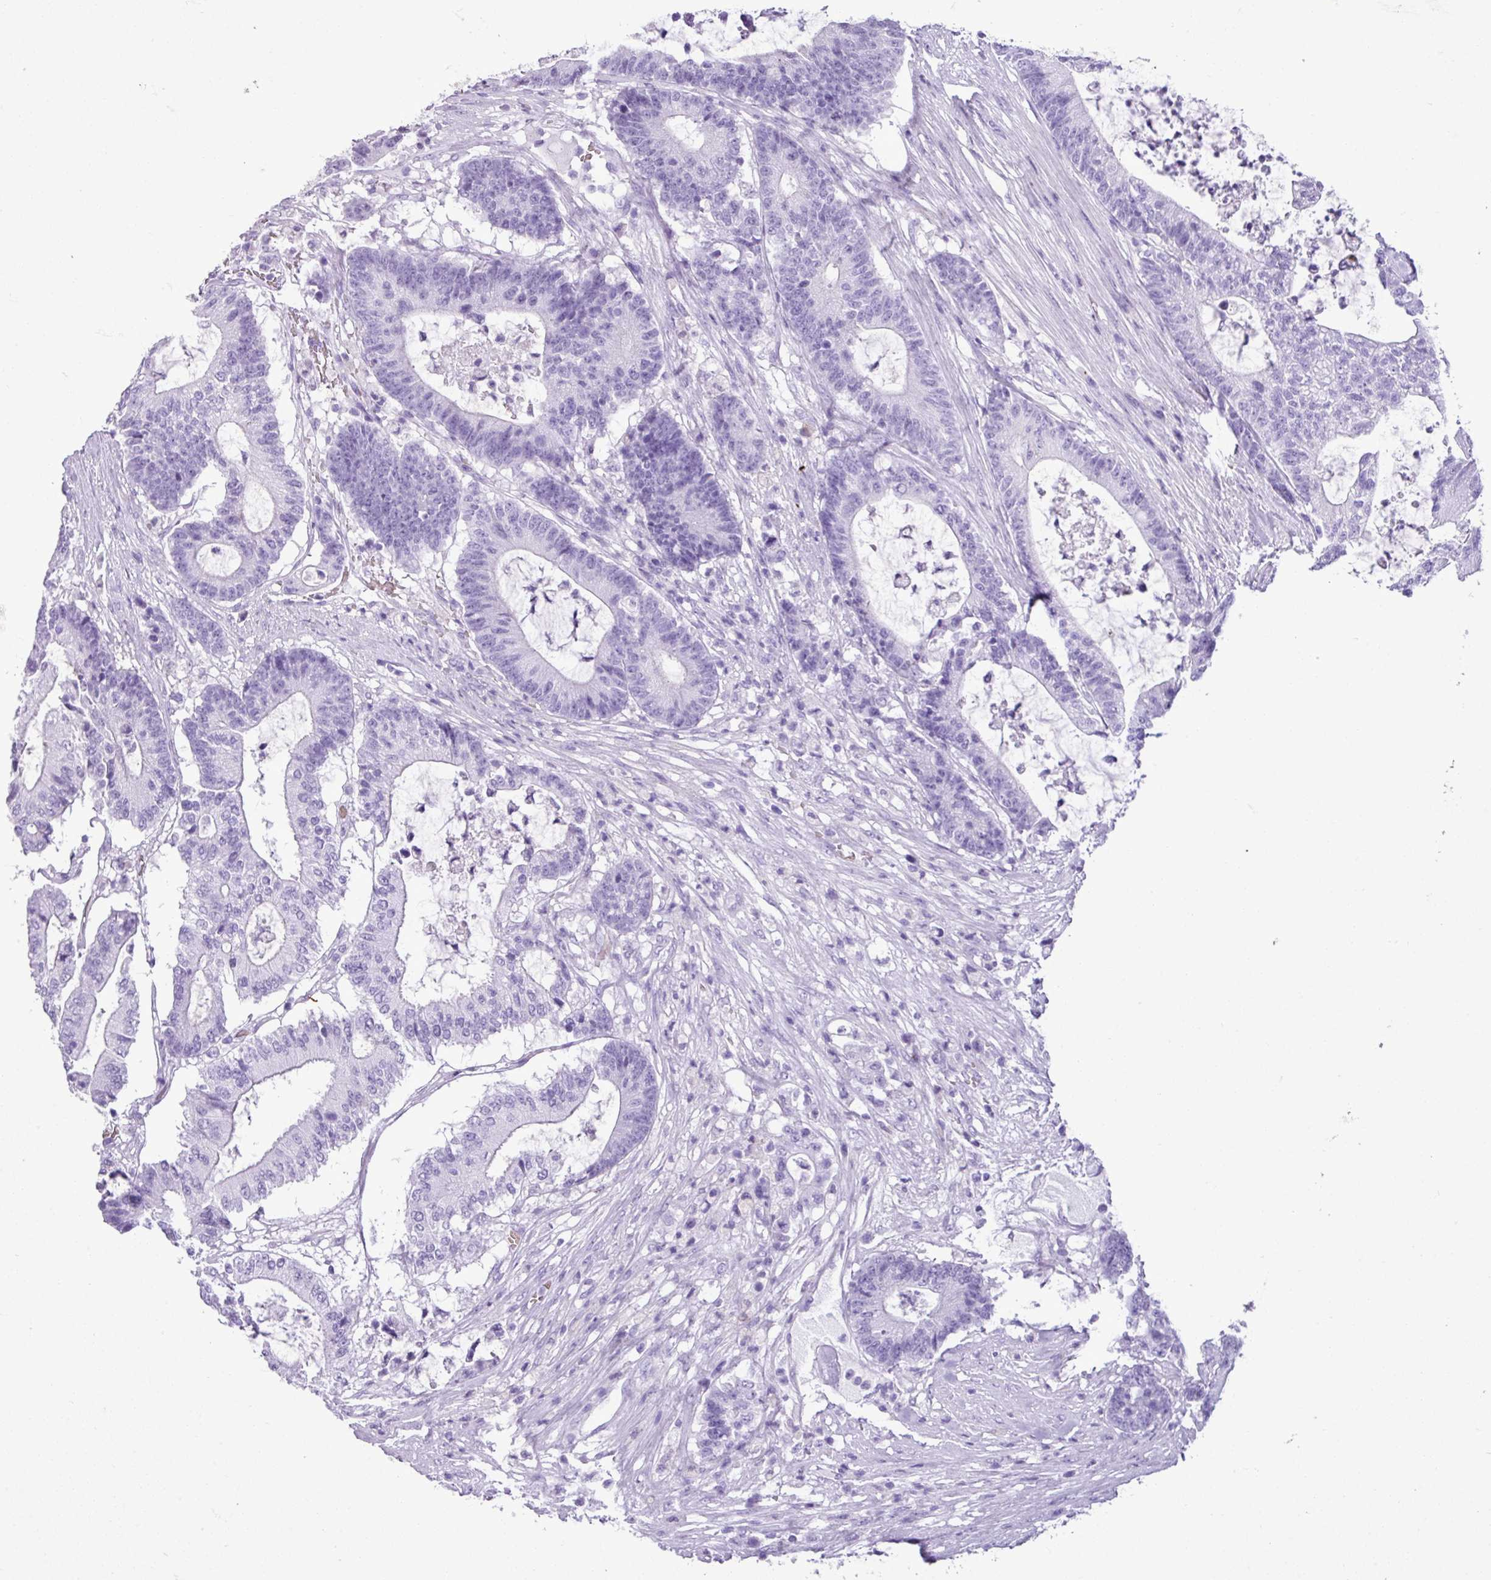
{"staining": {"intensity": "negative", "quantity": "none", "location": "none"}, "tissue": "colorectal cancer", "cell_type": "Tumor cells", "image_type": "cancer", "snomed": [{"axis": "morphology", "description": "Adenocarcinoma, NOS"}, {"axis": "topography", "description": "Colon"}], "caption": "IHC image of human colorectal adenocarcinoma stained for a protein (brown), which exhibits no positivity in tumor cells.", "gene": "ZSCAN5A", "patient": {"sex": "female", "age": 84}}